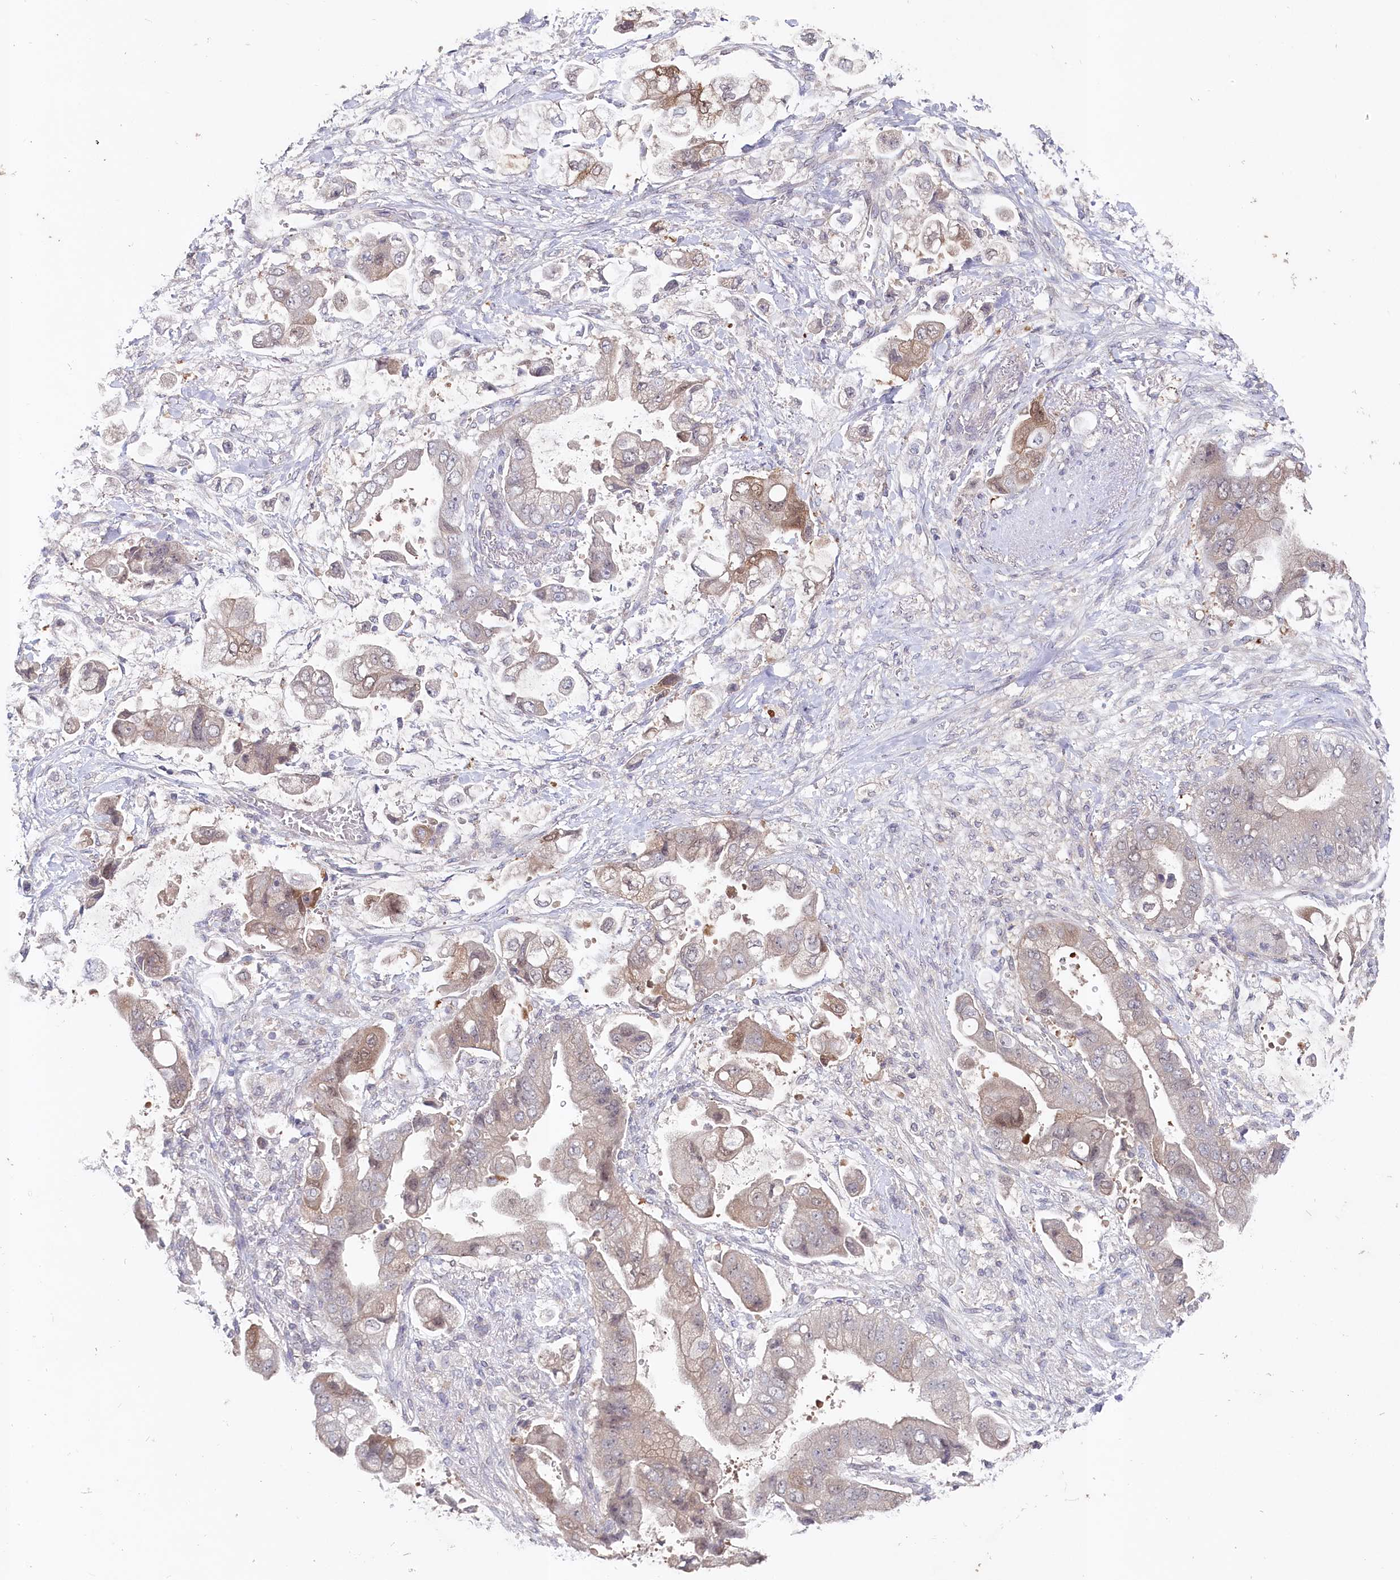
{"staining": {"intensity": "moderate", "quantity": "<25%", "location": "cytoplasmic/membranous"}, "tissue": "stomach cancer", "cell_type": "Tumor cells", "image_type": "cancer", "snomed": [{"axis": "morphology", "description": "Adenocarcinoma, NOS"}, {"axis": "topography", "description": "Stomach"}], "caption": "Immunohistochemical staining of adenocarcinoma (stomach) displays moderate cytoplasmic/membranous protein staining in approximately <25% of tumor cells. Nuclei are stained in blue.", "gene": "AAMDC", "patient": {"sex": "male", "age": 62}}